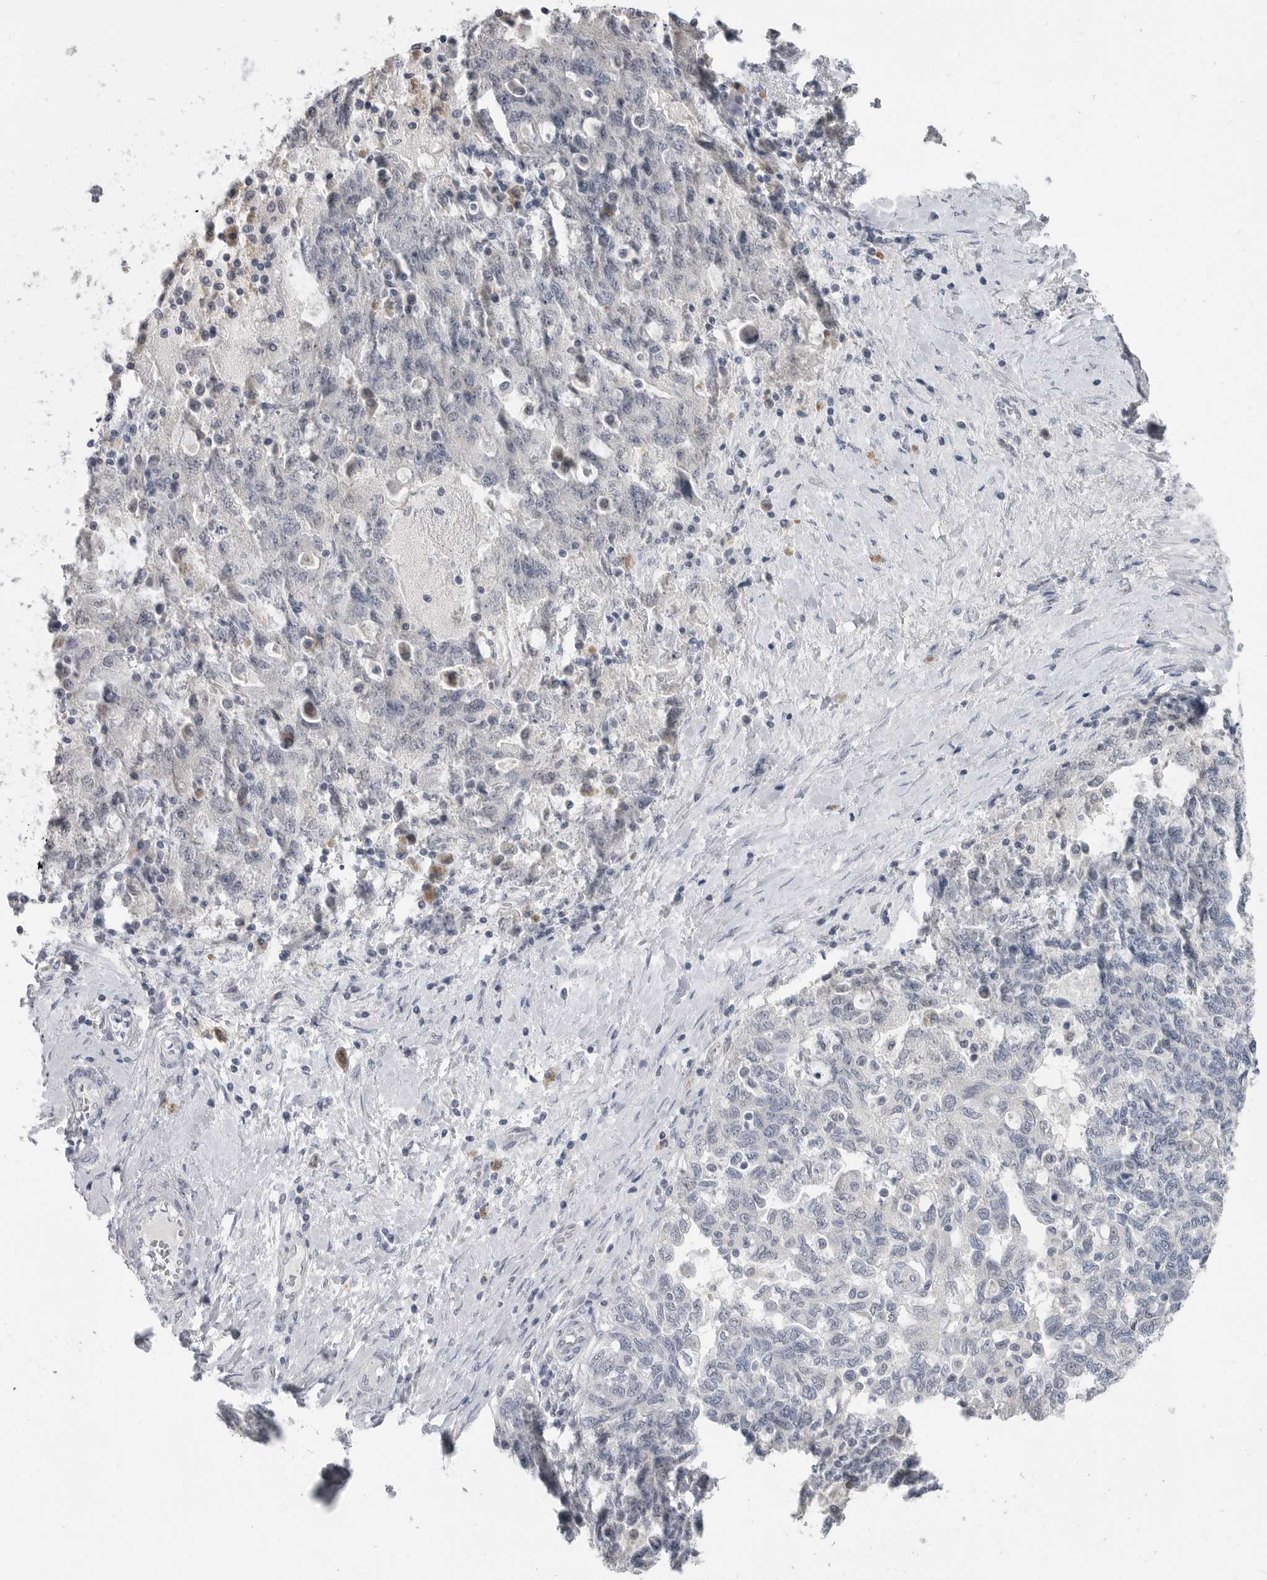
{"staining": {"intensity": "negative", "quantity": "none", "location": "none"}, "tissue": "ovarian cancer", "cell_type": "Tumor cells", "image_type": "cancer", "snomed": [{"axis": "morphology", "description": "Carcinoma, NOS"}, {"axis": "morphology", "description": "Cystadenocarcinoma, serous, NOS"}, {"axis": "topography", "description": "Ovary"}], "caption": "Tumor cells show no significant protein positivity in ovarian cancer (serous cystadenocarcinoma).", "gene": "PLEKHF1", "patient": {"sex": "female", "age": 69}}